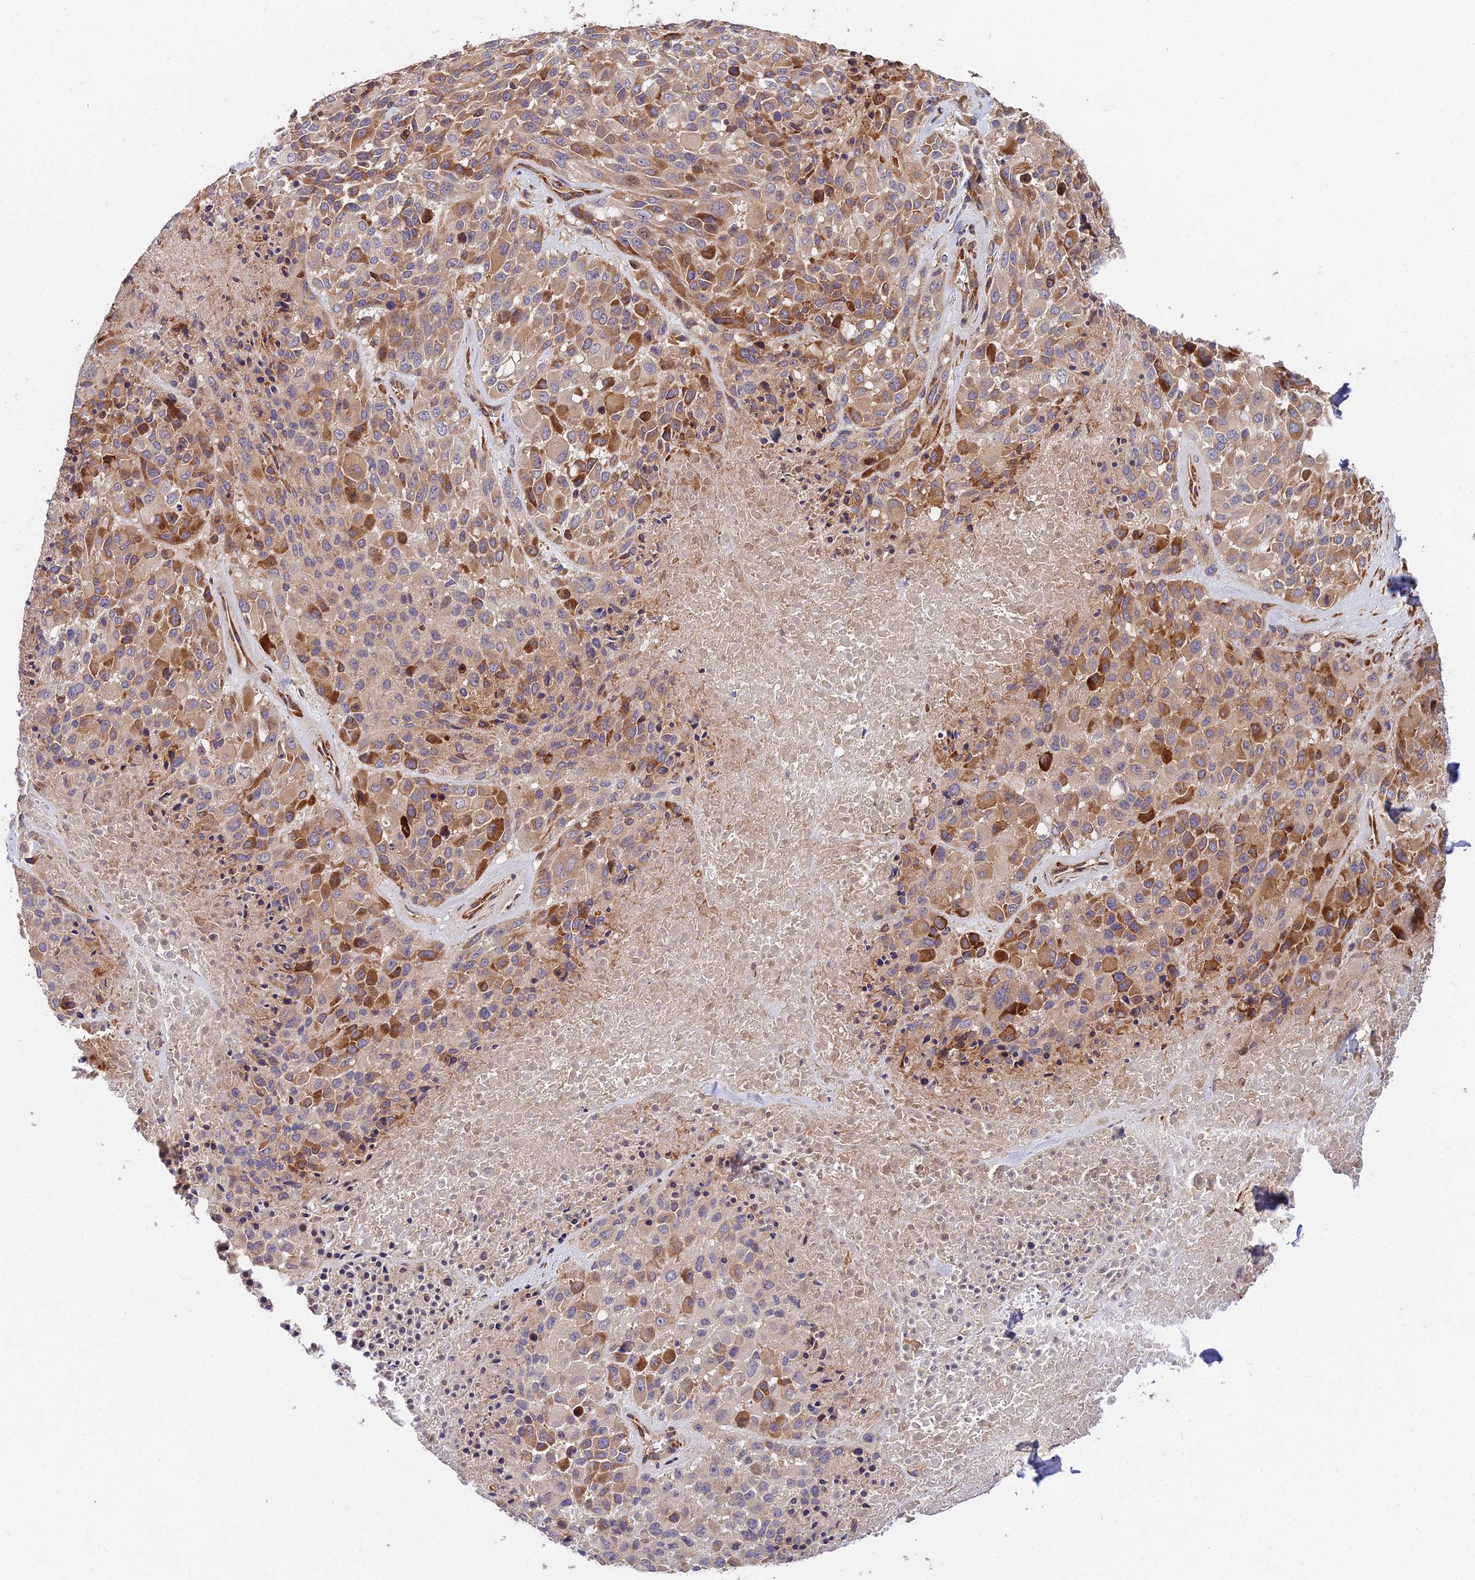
{"staining": {"intensity": "strong", "quantity": "<25%", "location": "cytoplasmic/membranous"}, "tissue": "melanoma", "cell_type": "Tumor cells", "image_type": "cancer", "snomed": [{"axis": "morphology", "description": "Malignant melanoma, Metastatic site"}, {"axis": "topography", "description": "Skin"}], "caption": "Brown immunohistochemical staining in human malignant melanoma (metastatic site) displays strong cytoplasmic/membranous positivity in approximately <25% of tumor cells. The protein is shown in brown color, while the nuclei are stained blue.", "gene": "ROCK1", "patient": {"sex": "female", "age": 81}}